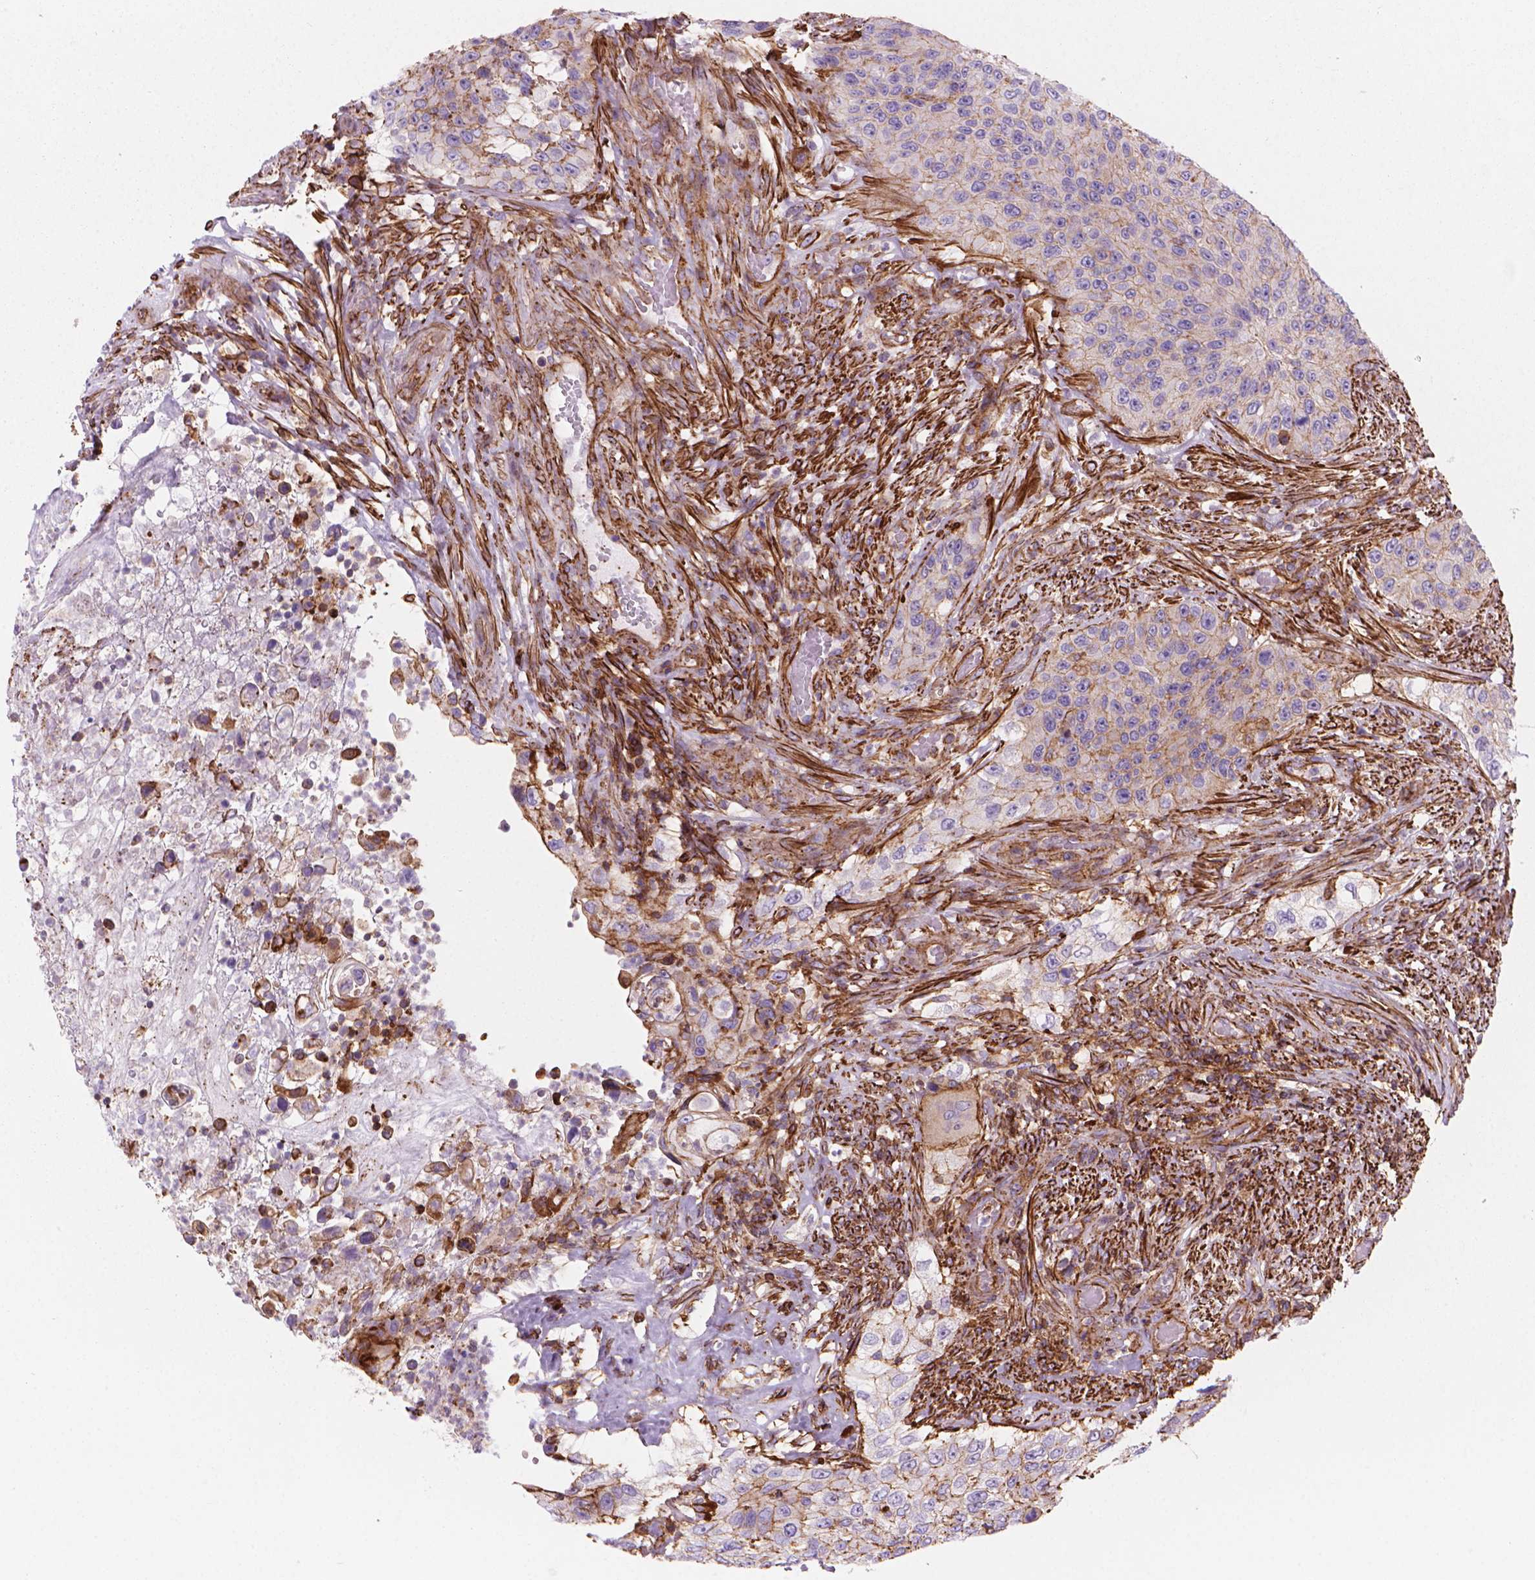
{"staining": {"intensity": "weak", "quantity": "25%-75%", "location": "cytoplasmic/membranous"}, "tissue": "urothelial cancer", "cell_type": "Tumor cells", "image_type": "cancer", "snomed": [{"axis": "morphology", "description": "Urothelial carcinoma, High grade"}, {"axis": "topography", "description": "Urinary bladder"}], "caption": "This histopathology image shows urothelial carcinoma (high-grade) stained with IHC to label a protein in brown. The cytoplasmic/membranous of tumor cells show weak positivity for the protein. Nuclei are counter-stained blue.", "gene": "PATJ", "patient": {"sex": "female", "age": 60}}